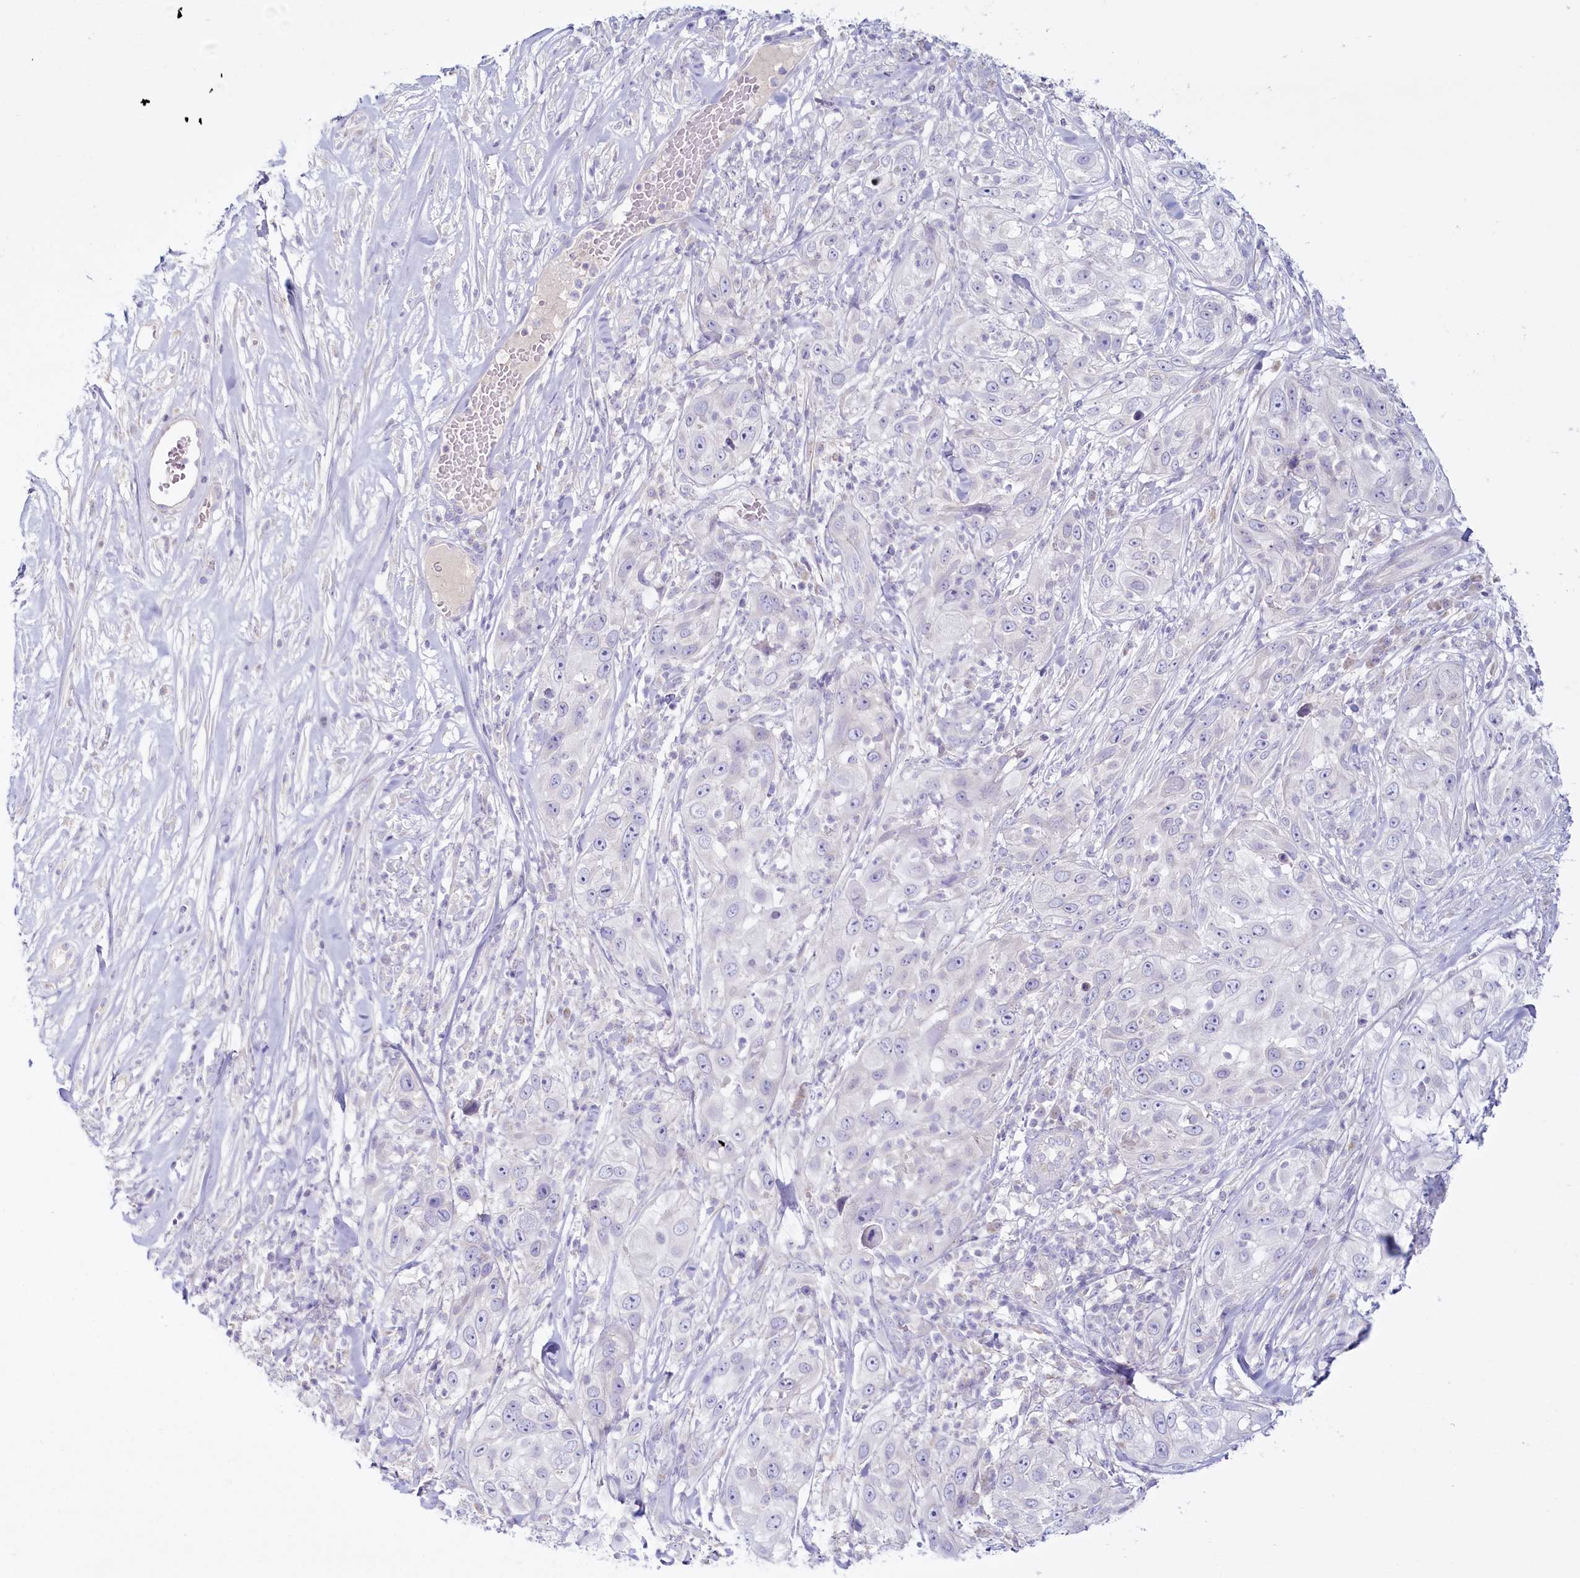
{"staining": {"intensity": "negative", "quantity": "none", "location": "none"}, "tissue": "skin cancer", "cell_type": "Tumor cells", "image_type": "cancer", "snomed": [{"axis": "morphology", "description": "Squamous cell carcinoma, NOS"}, {"axis": "topography", "description": "Skin"}], "caption": "Tumor cells are negative for brown protein staining in skin squamous cell carcinoma.", "gene": "PSAPL1", "patient": {"sex": "female", "age": 44}}